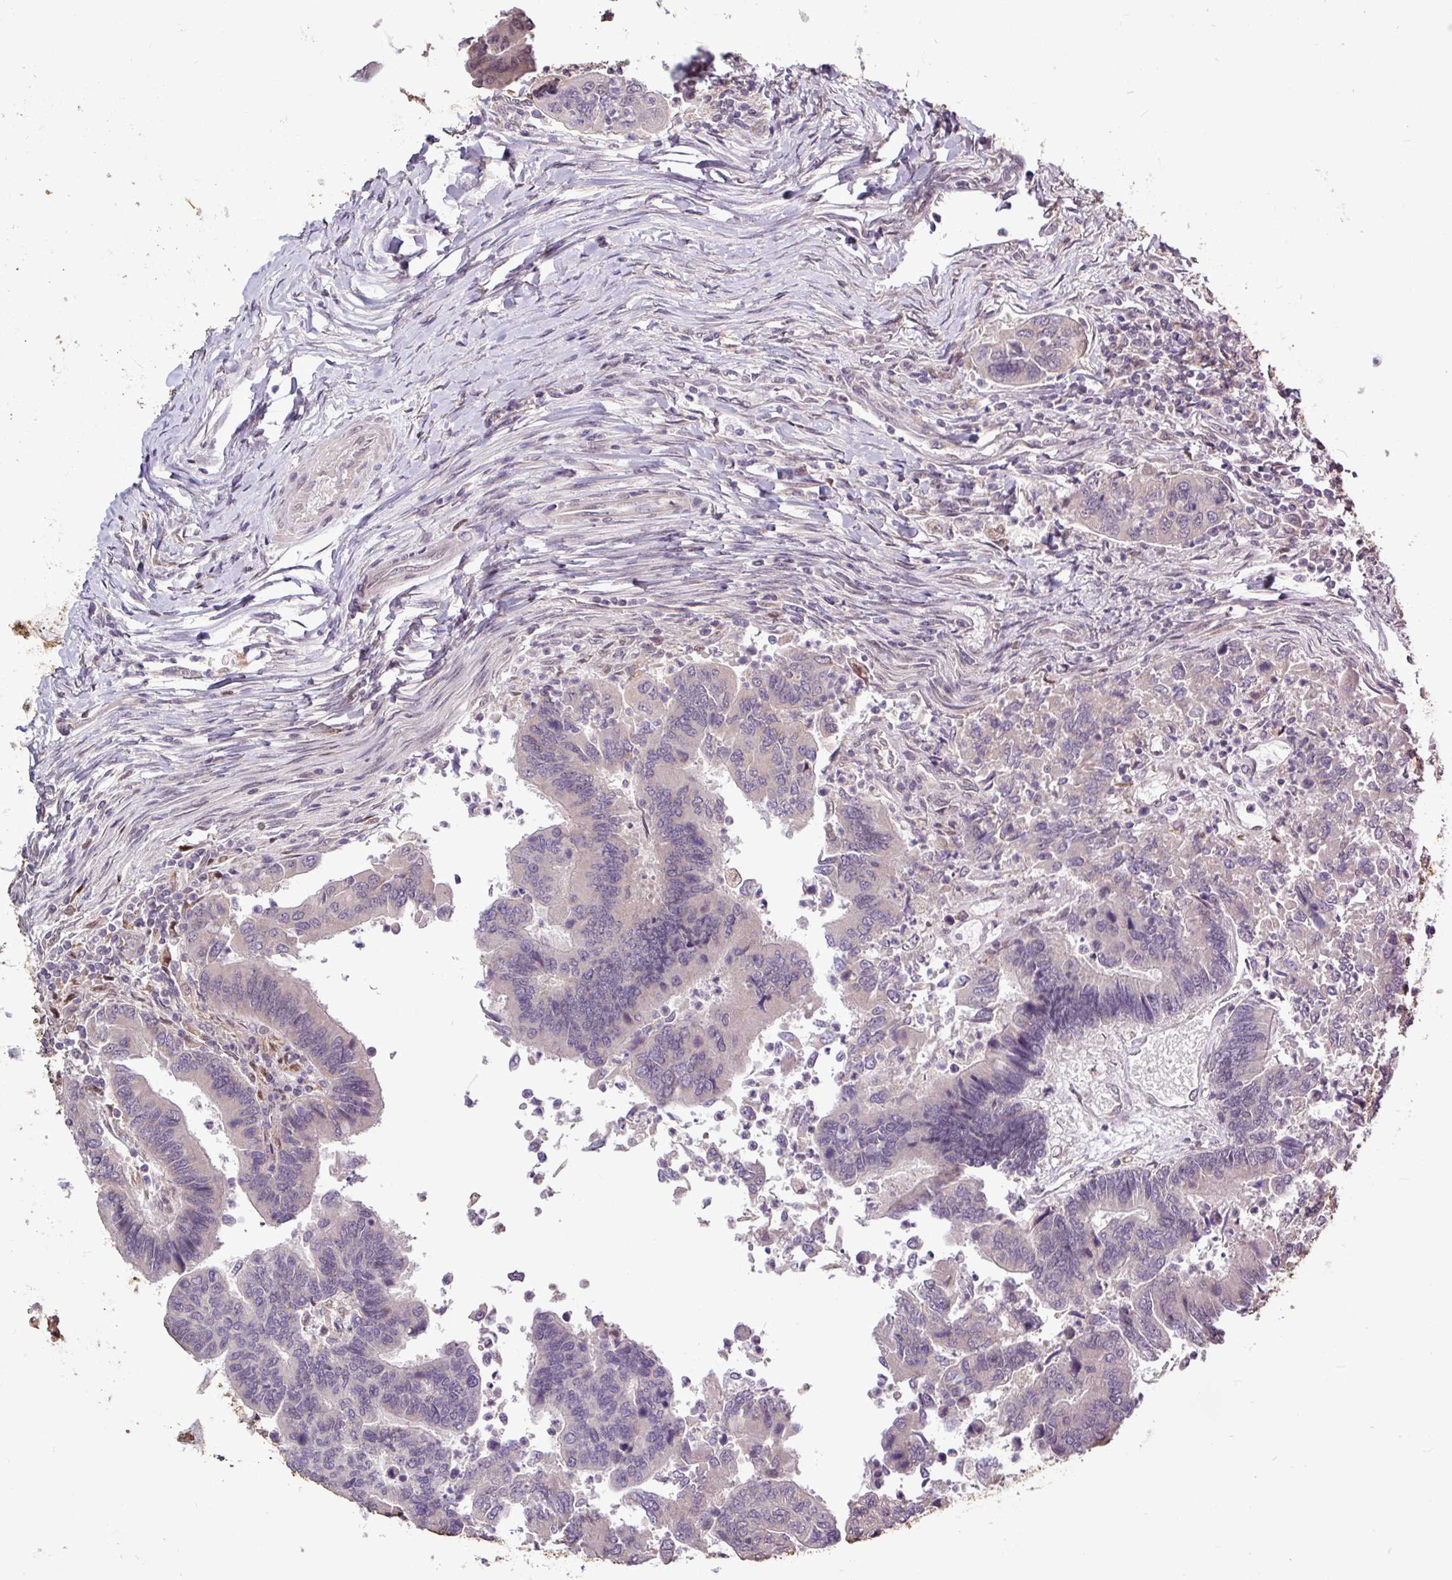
{"staining": {"intensity": "negative", "quantity": "none", "location": "none"}, "tissue": "colorectal cancer", "cell_type": "Tumor cells", "image_type": "cancer", "snomed": [{"axis": "morphology", "description": "Adenocarcinoma, NOS"}, {"axis": "topography", "description": "Colon"}], "caption": "High magnification brightfield microscopy of adenocarcinoma (colorectal) stained with DAB (brown) and counterstained with hematoxylin (blue): tumor cells show no significant positivity. Brightfield microscopy of IHC stained with DAB (3,3'-diaminobenzidine) (brown) and hematoxylin (blue), captured at high magnification.", "gene": "SKIC2", "patient": {"sex": "female", "age": 67}}